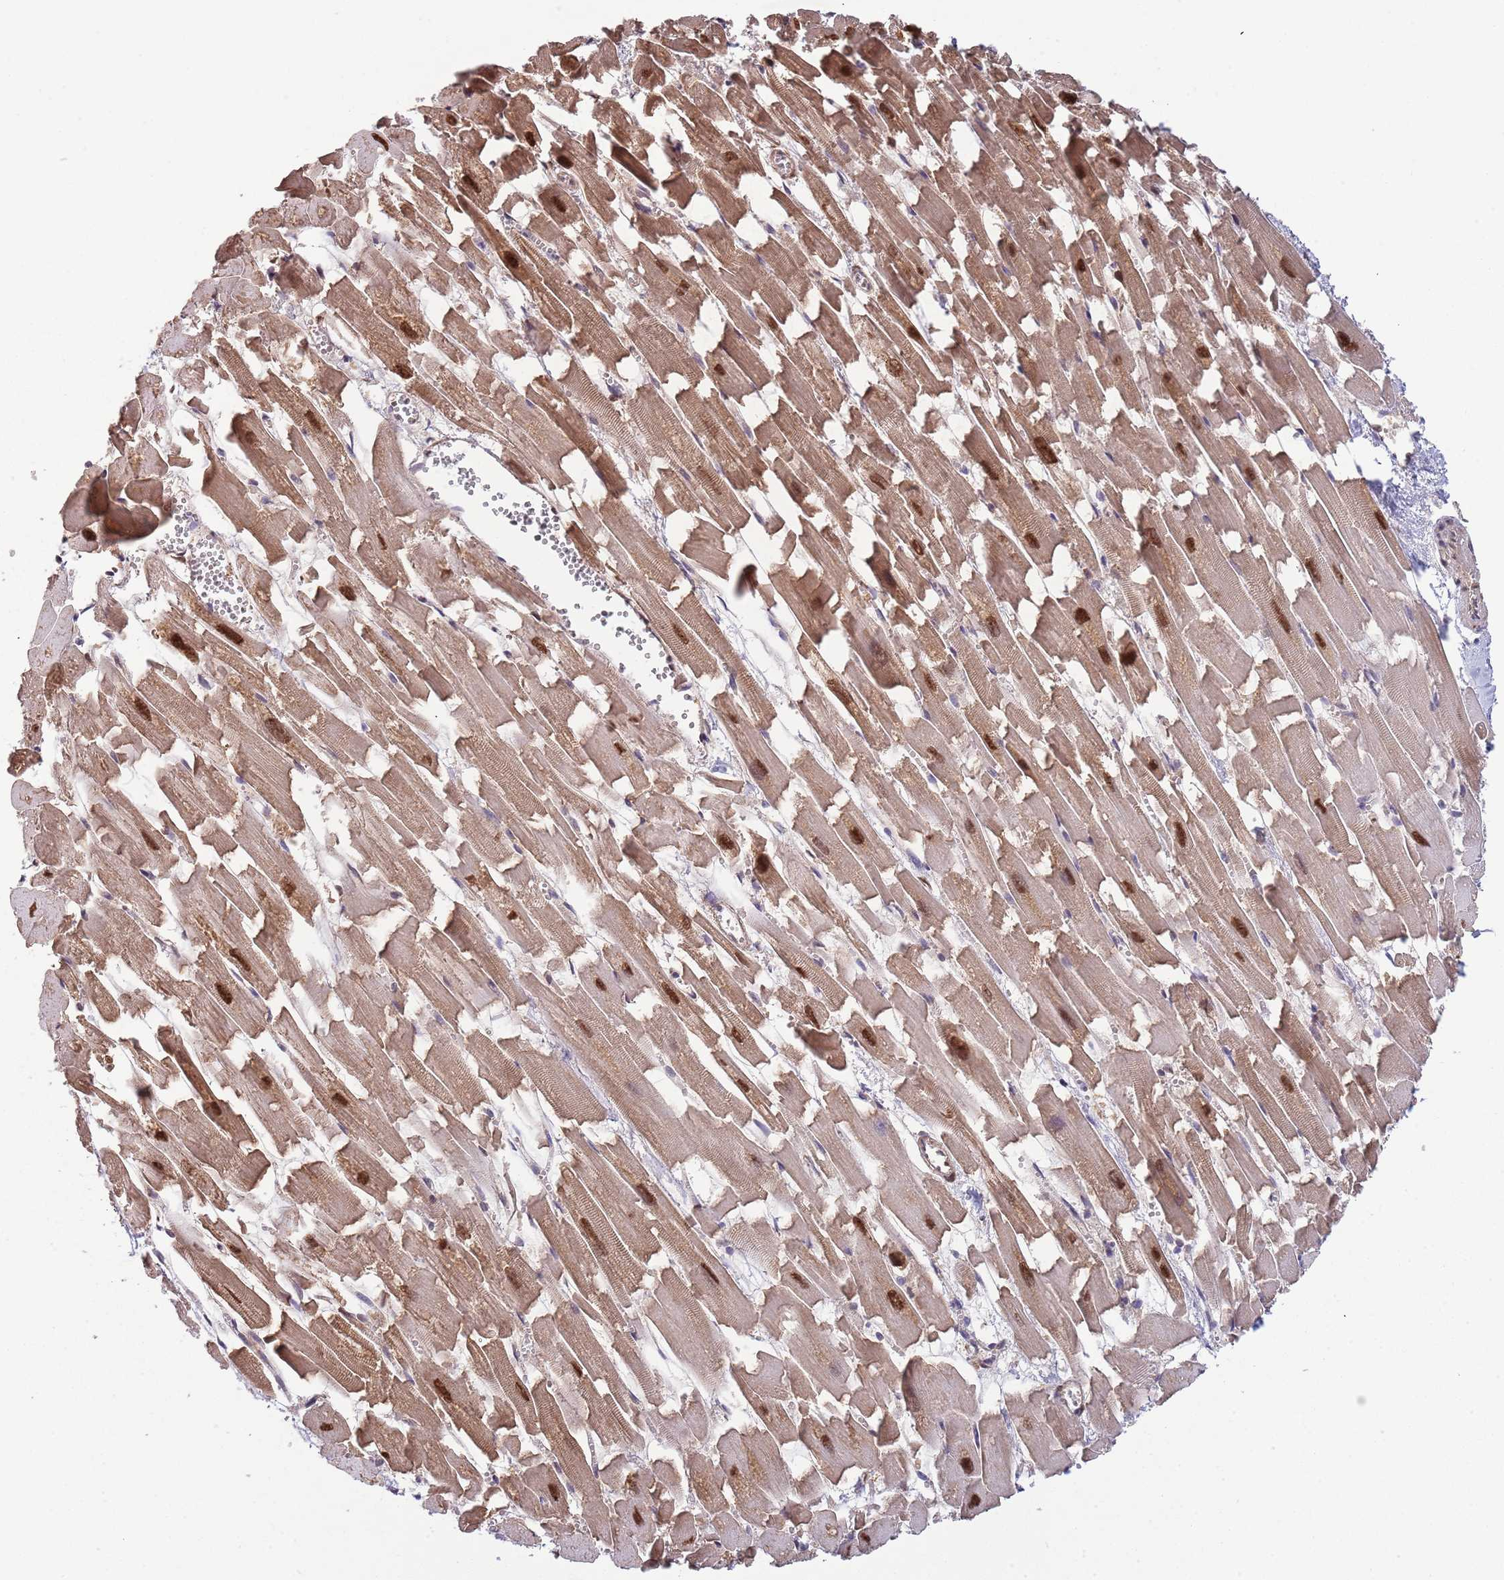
{"staining": {"intensity": "strong", "quantity": ">75%", "location": "cytoplasmic/membranous,nuclear"}, "tissue": "heart muscle", "cell_type": "Cardiomyocytes", "image_type": "normal", "snomed": [{"axis": "morphology", "description": "Normal tissue, NOS"}, {"axis": "topography", "description": "Heart"}], "caption": "This is a micrograph of immunohistochemistry staining of normal heart muscle, which shows strong positivity in the cytoplasmic/membranous,nuclear of cardiomyocytes.", "gene": "VPS16", "patient": {"sex": "female", "age": 64}}